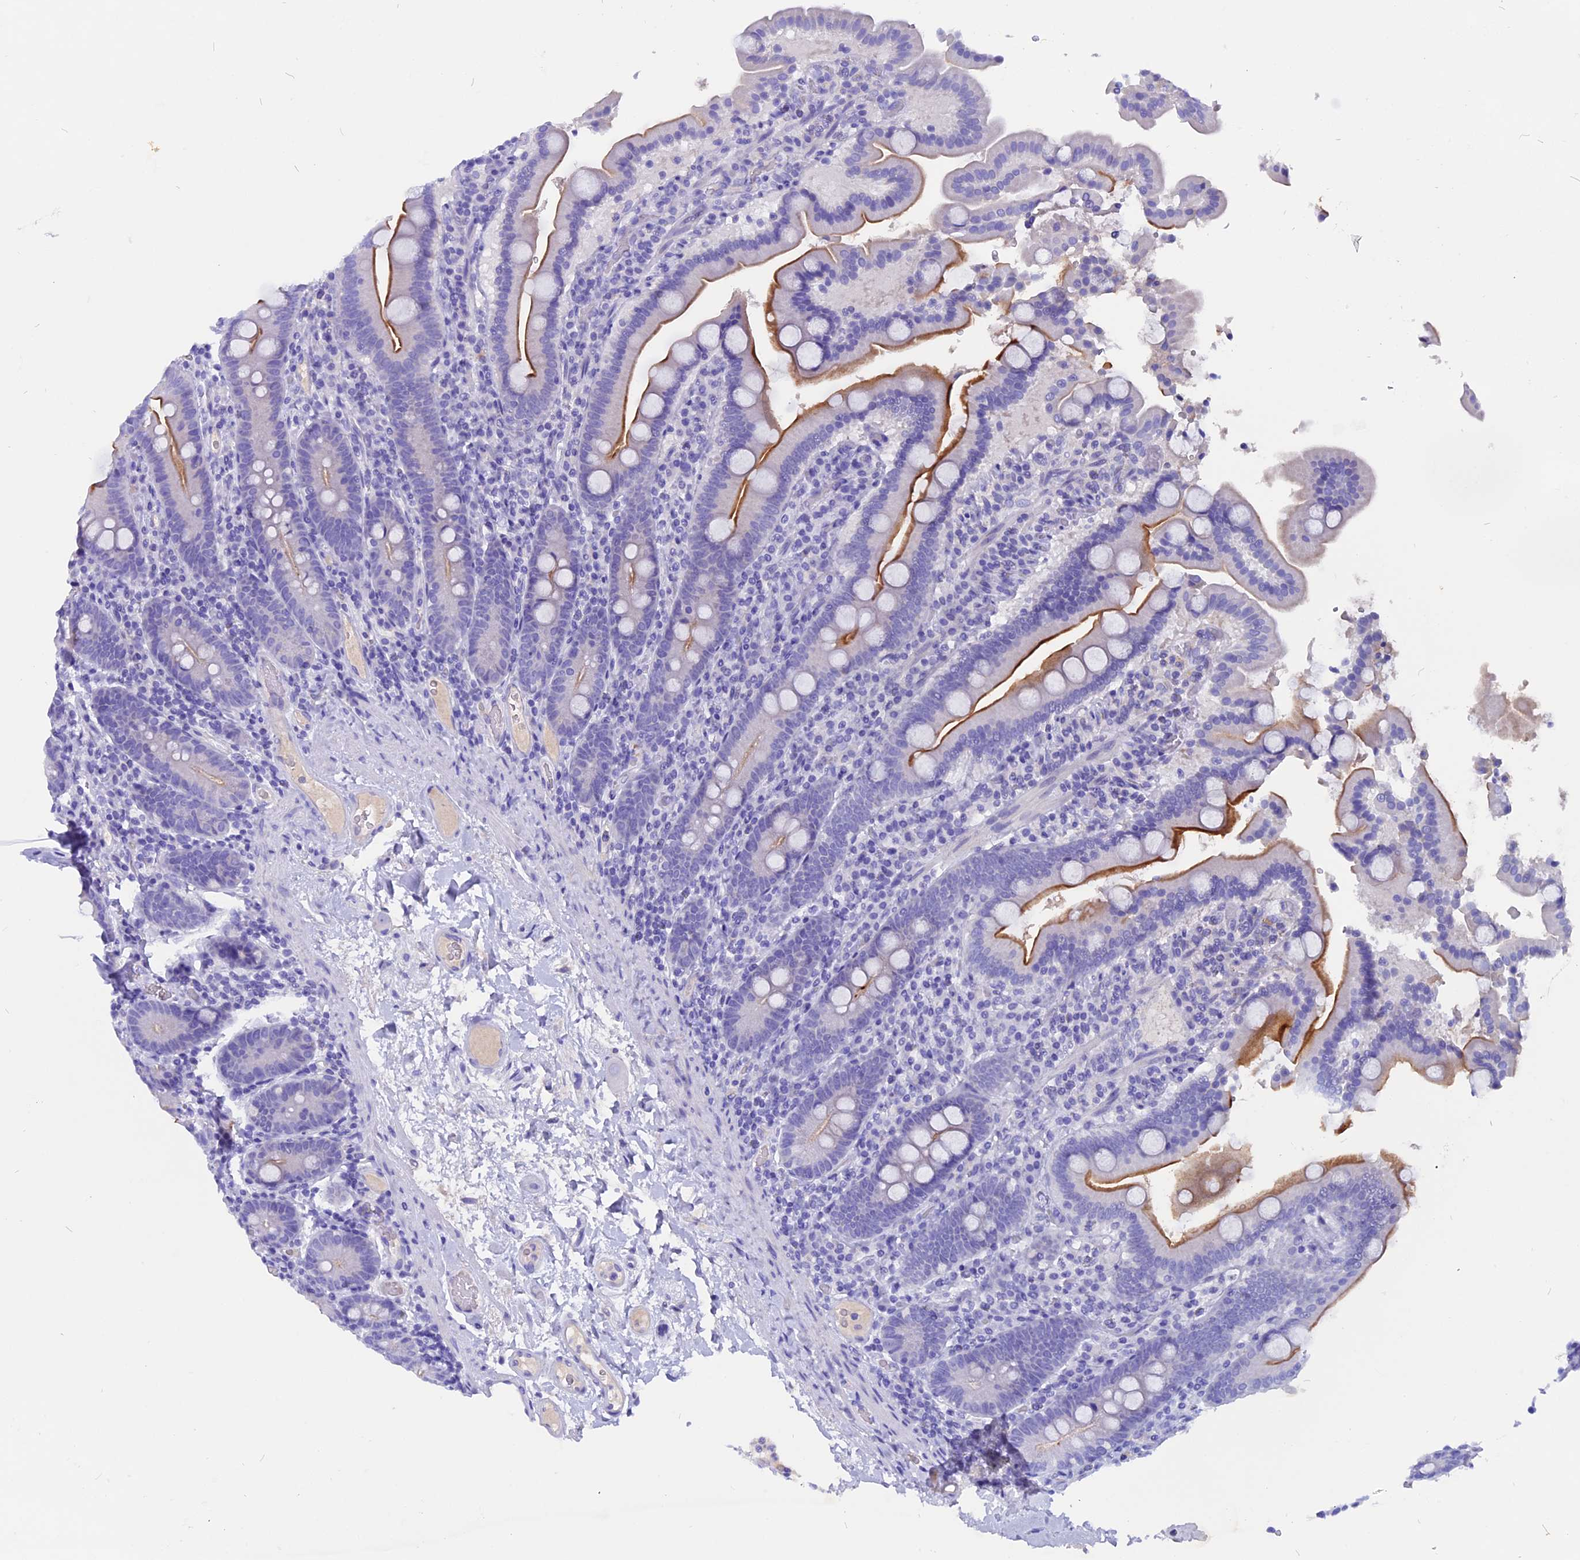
{"staining": {"intensity": "strong", "quantity": "25%-75%", "location": "cytoplasmic/membranous"}, "tissue": "duodenum", "cell_type": "Glandular cells", "image_type": "normal", "snomed": [{"axis": "morphology", "description": "Normal tissue, NOS"}, {"axis": "topography", "description": "Duodenum"}], "caption": "An IHC image of benign tissue is shown. Protein staining in brown shows strong cytoplasmic/membranous positivity in duodenum within glandular cells. (DAB (3,3'-diaminobenzidine) IHC with brightfield microscopy, high magnification).", "gene": "CCBE1", "patient": {"sex": "male", "age": 55}}